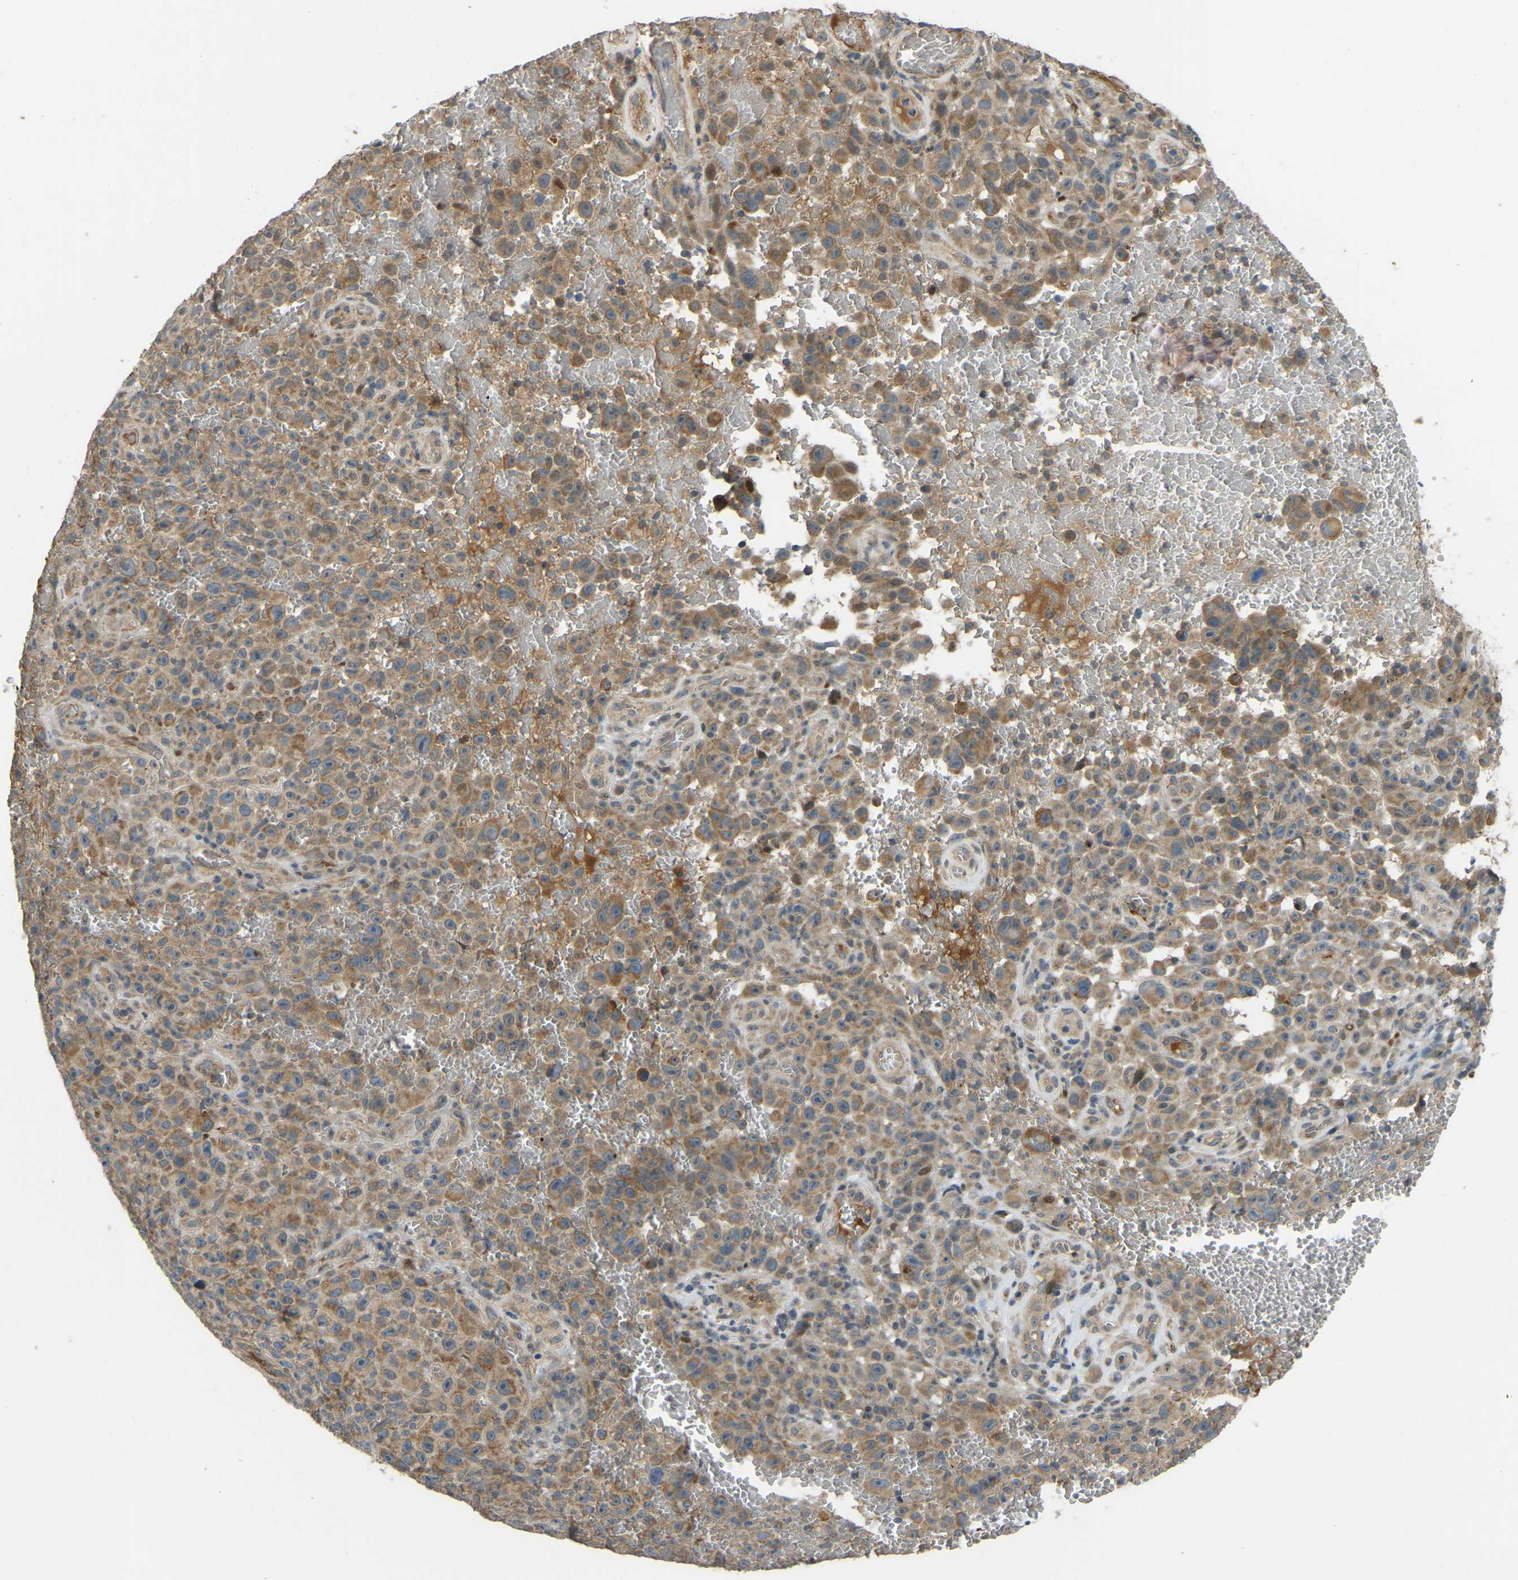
{"staining": {"intensity": "moderate", "quantity": ">75%", "location": "cytoplasmic/membranous"}, "tissue": "melanoma", "cell_type": "Tumor cells", "image_type": "cancer", "snomed": [{"axis": "morphology", "description": "Malignant melanoma, NOS"}, {"axis": "topography", "description": "Skin"}], "caption": "A histopathology image of human malignant melanoma stained for a protein exhibits moderate cytoplasmic/membranous brown staining in tumor cells.", "gene": "C21orf91", "patient": {"sex": "female", "age": 82}}